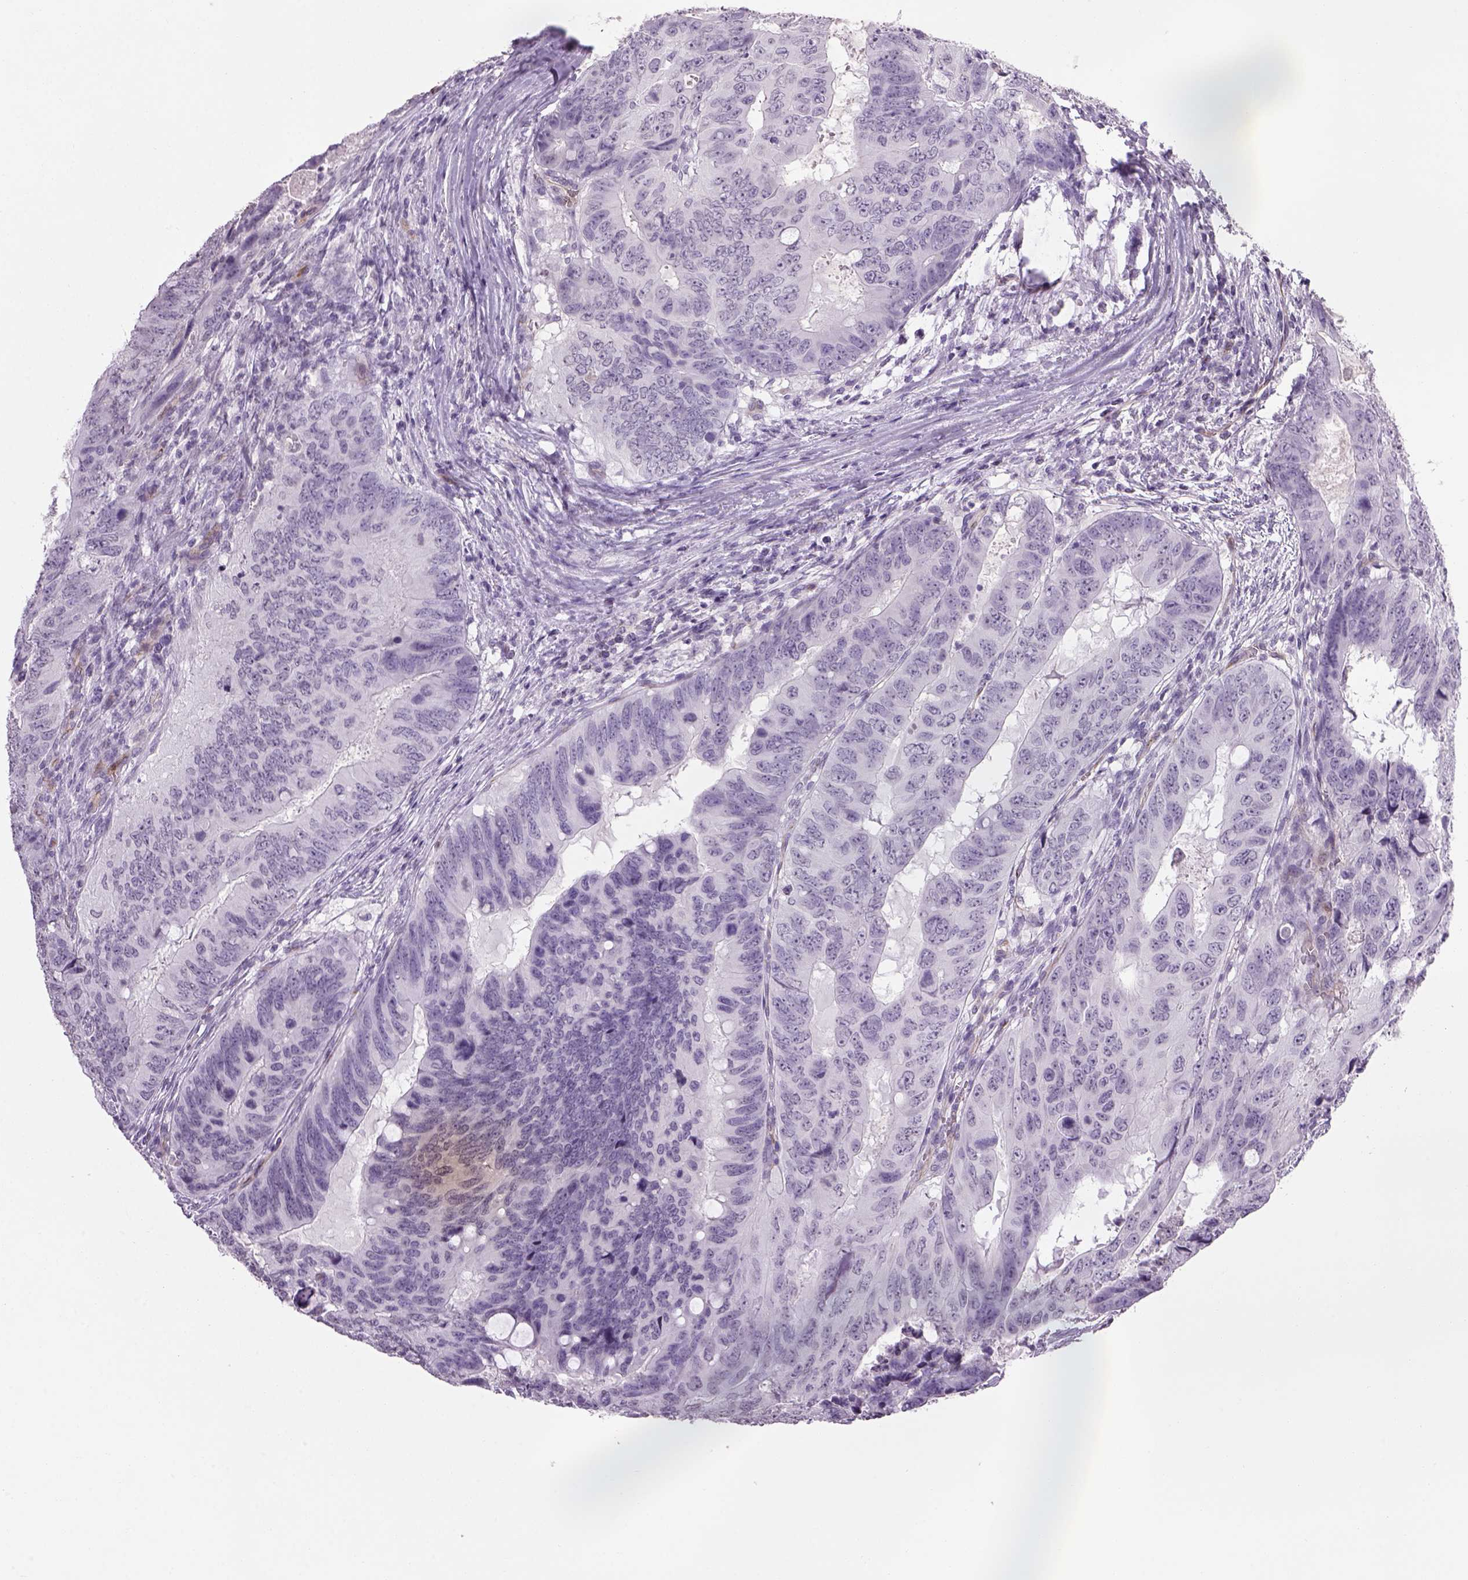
{"staining": {"intensity": "negative", "quantity": "none", "location": "none"}, "tissue": "colorectal cancer", "cell_type": "Tumor cells", "image_type": "cancer", "snomed": [{"axis": "morphology", "description": "Adenocarcinoma, NOS"}, {"axis": "topography", "description": "Colon"}], "caption": "There is no significant positivity in tumor cells of colorectal cancer. (DAB (3,3'-diaminobenzidine) IHC, high magnification).", "gene": "PRRT1", "patient": {"sex": "male", "age": 79}}